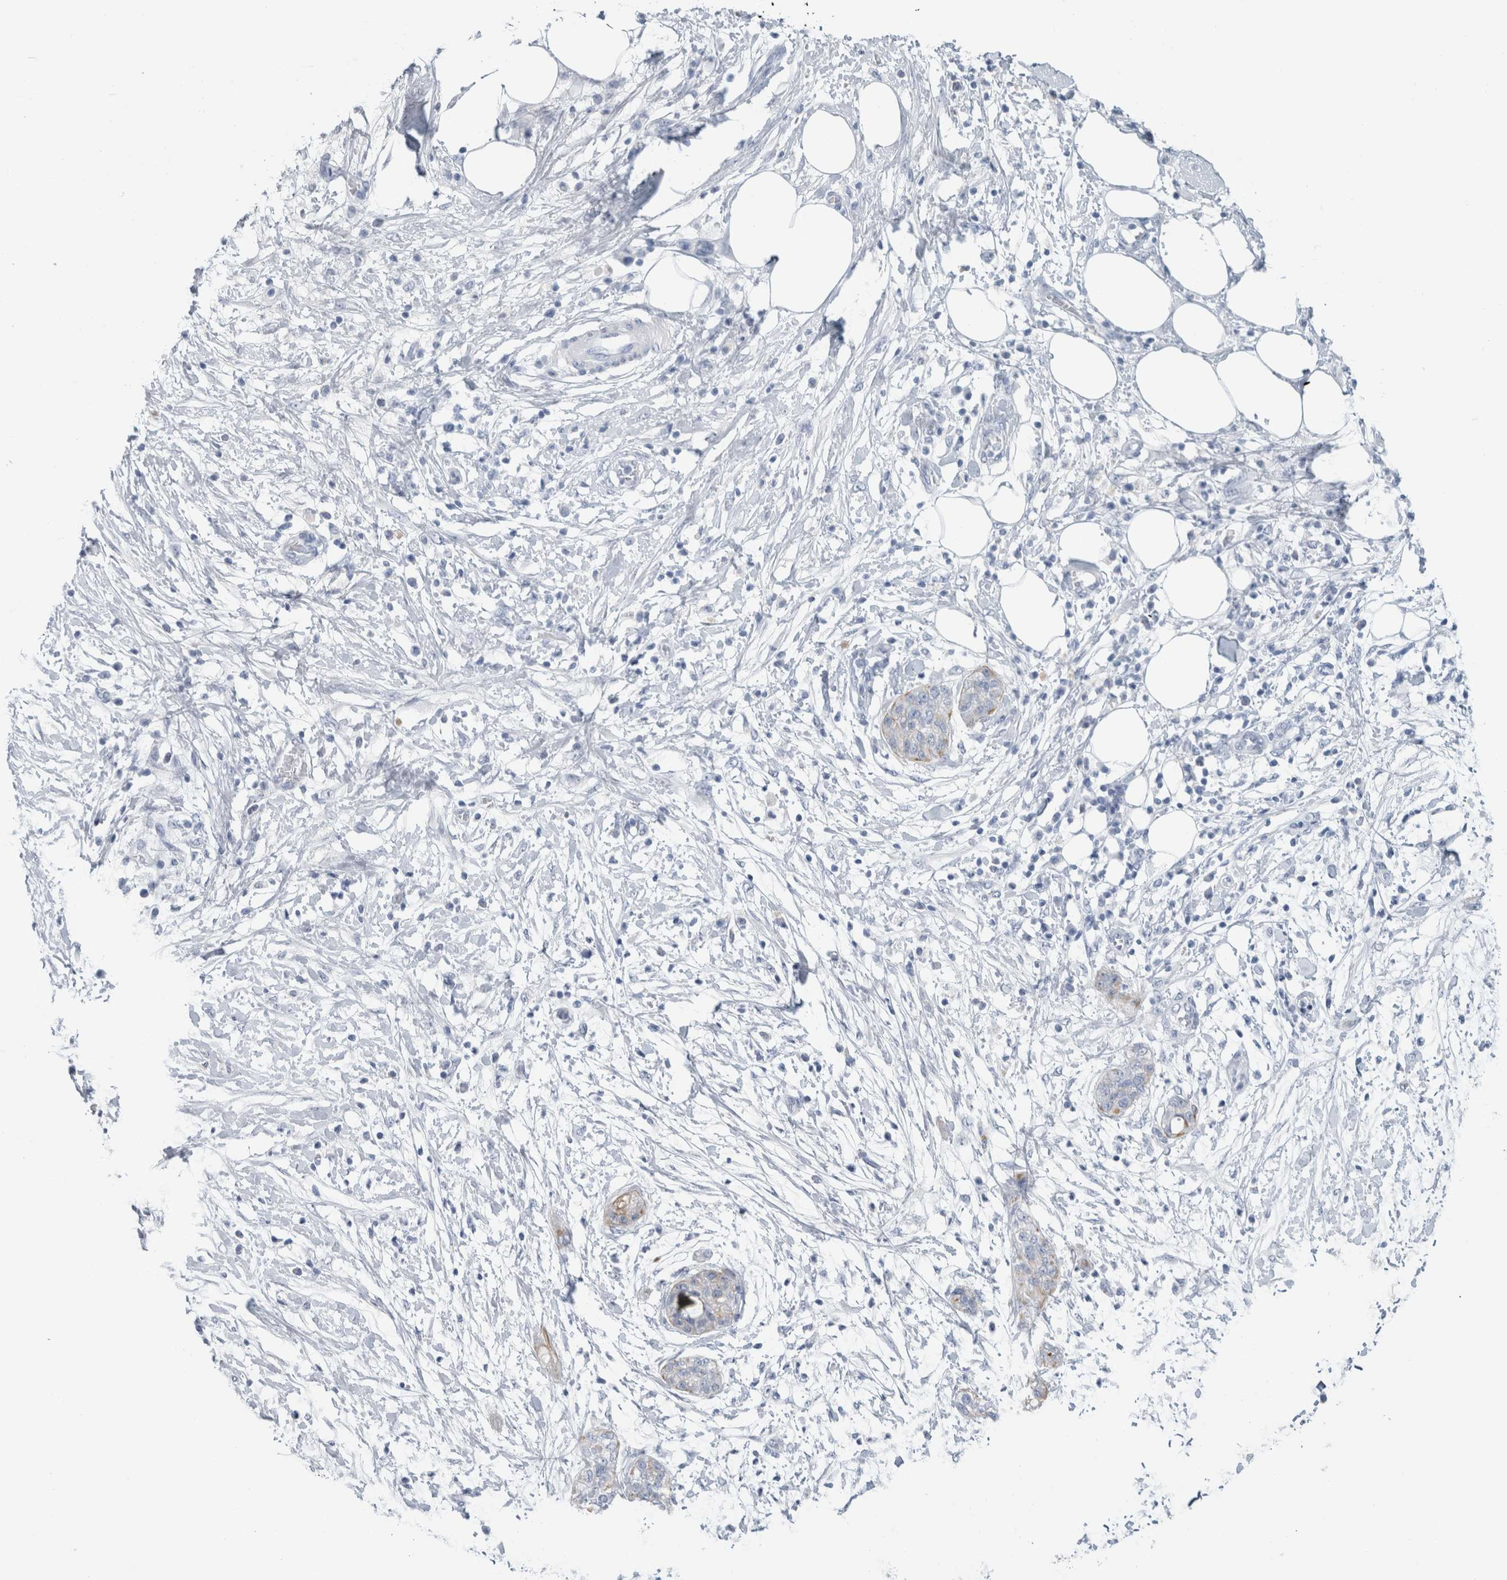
{"staining": {"intensity": "negative", "quantity": "none", "location": "none"}, "tissue": "pancreatic cancer", "cell_type": "Tumor cells", "image_type": "cancer", "snomed": [{"axis": "morphology", "description": "Adenocarcinoma, NOS"}, {"axis": "topography", "description": "Pancreas"}], "caption": "The photomicrograph displays no significant expression in tumor cells of adenocarcinoma (pancreatic). (DAB immunohistochemistry, high magnification).", "gene": "RPH3AL", "patient": {"sex": "female", "age": 78}}